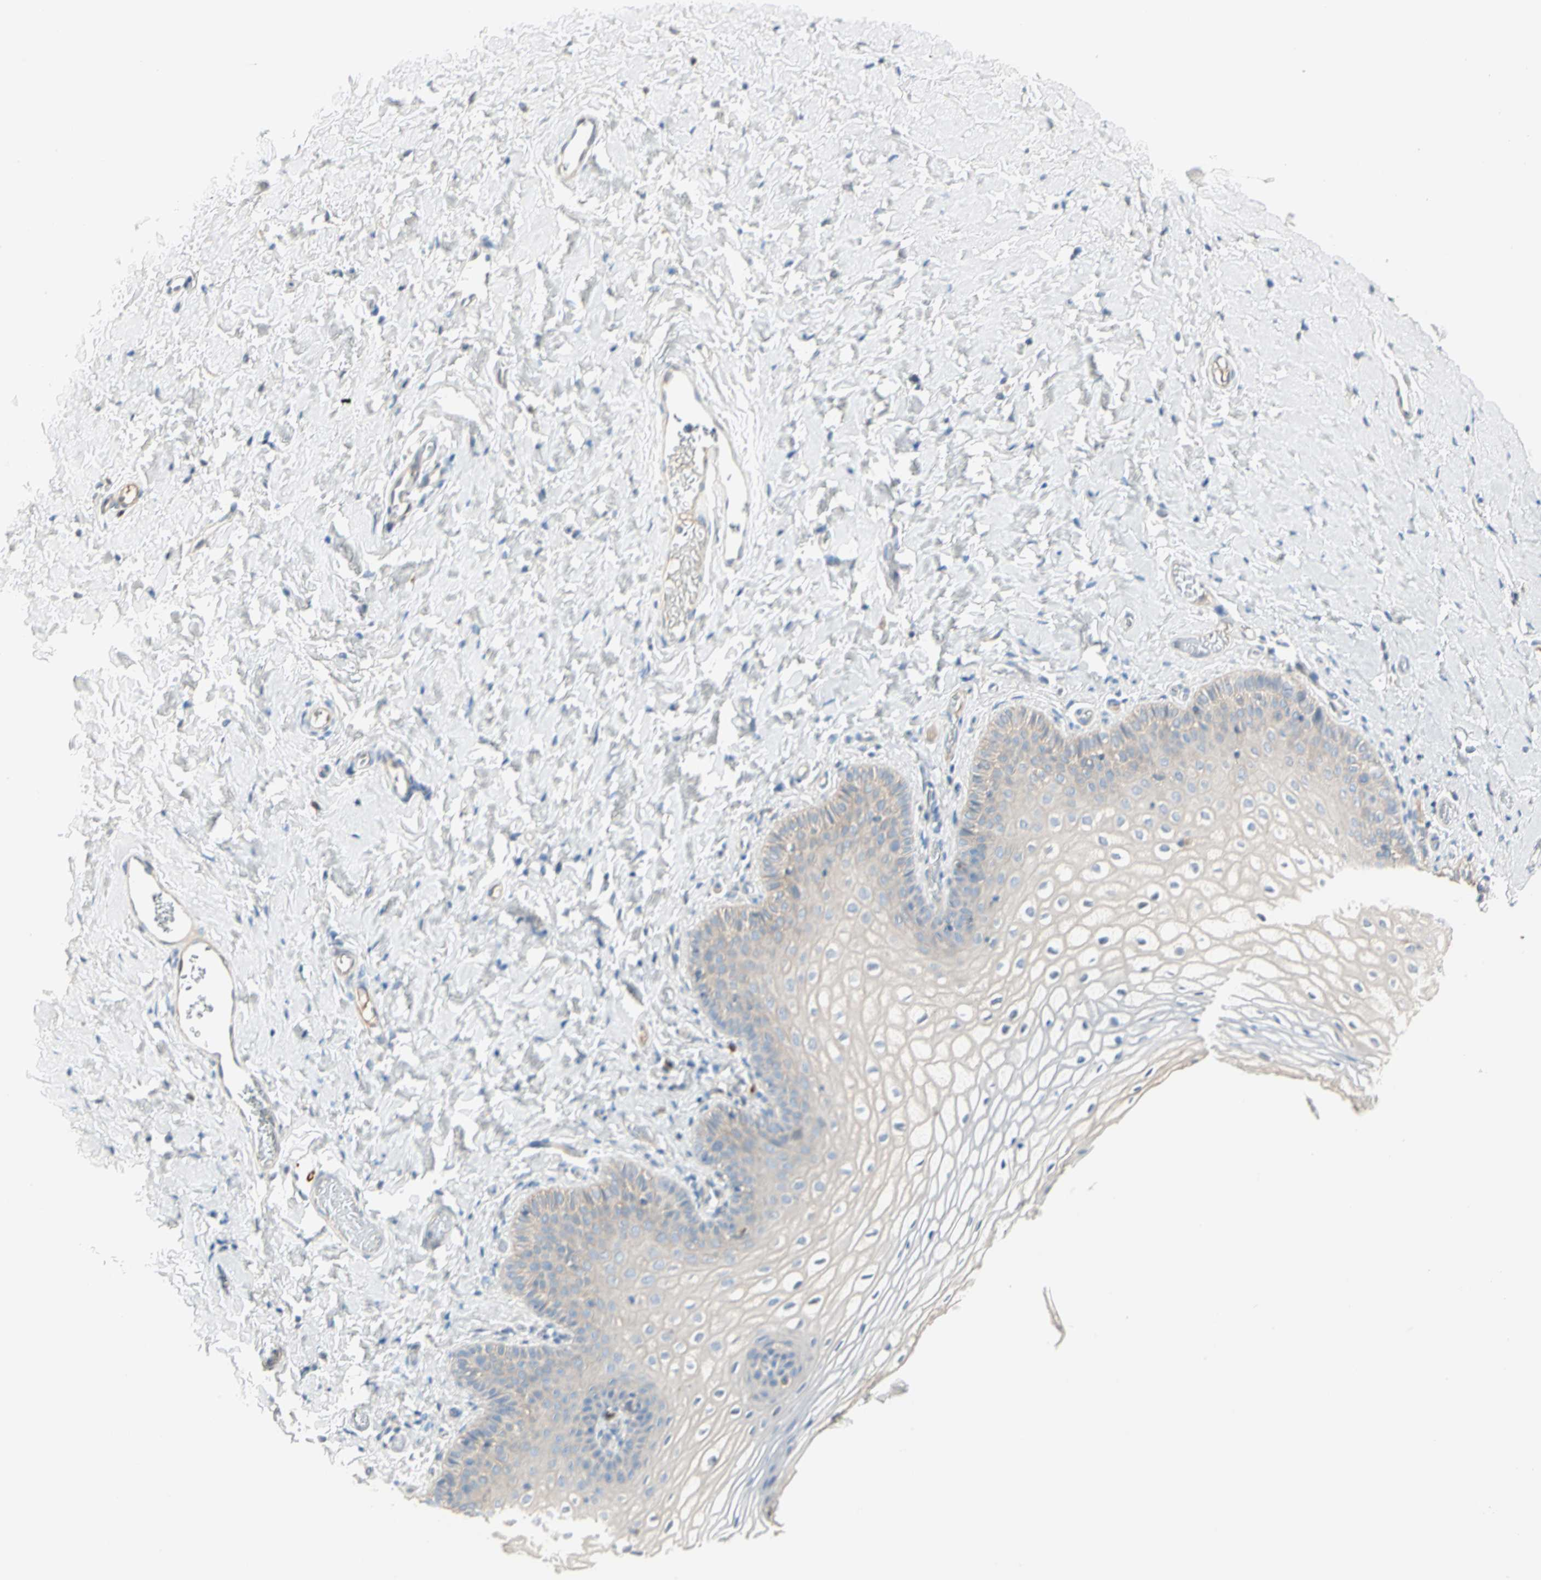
{"staining": {"intensity": "weak", "quantity": "25%-75%", "location": "cytoplasmic/membranous"}, "tissue": "vagina", "cell_type": "Squamous epithelial cells", "image_type": "normal", "snomed": [{"axis": "morphology", "description": "Normal tissue, NOS"}, {"axis": "topography", "description": "Vagina"}], "caption": "DAB (3,3'-diaminobenzidine) immunohistochemical staining of unremarkable vagina shows weak cytoplasmic/membranous protein staining in approximately 25%-75% of squamous epithelial cells. Immunohistochemistry (ihc) stains the protein of interest in brown and the nuclei are stained blue.", "gene": "GPR153", "patient": {"sex": "female", "age": 55}}